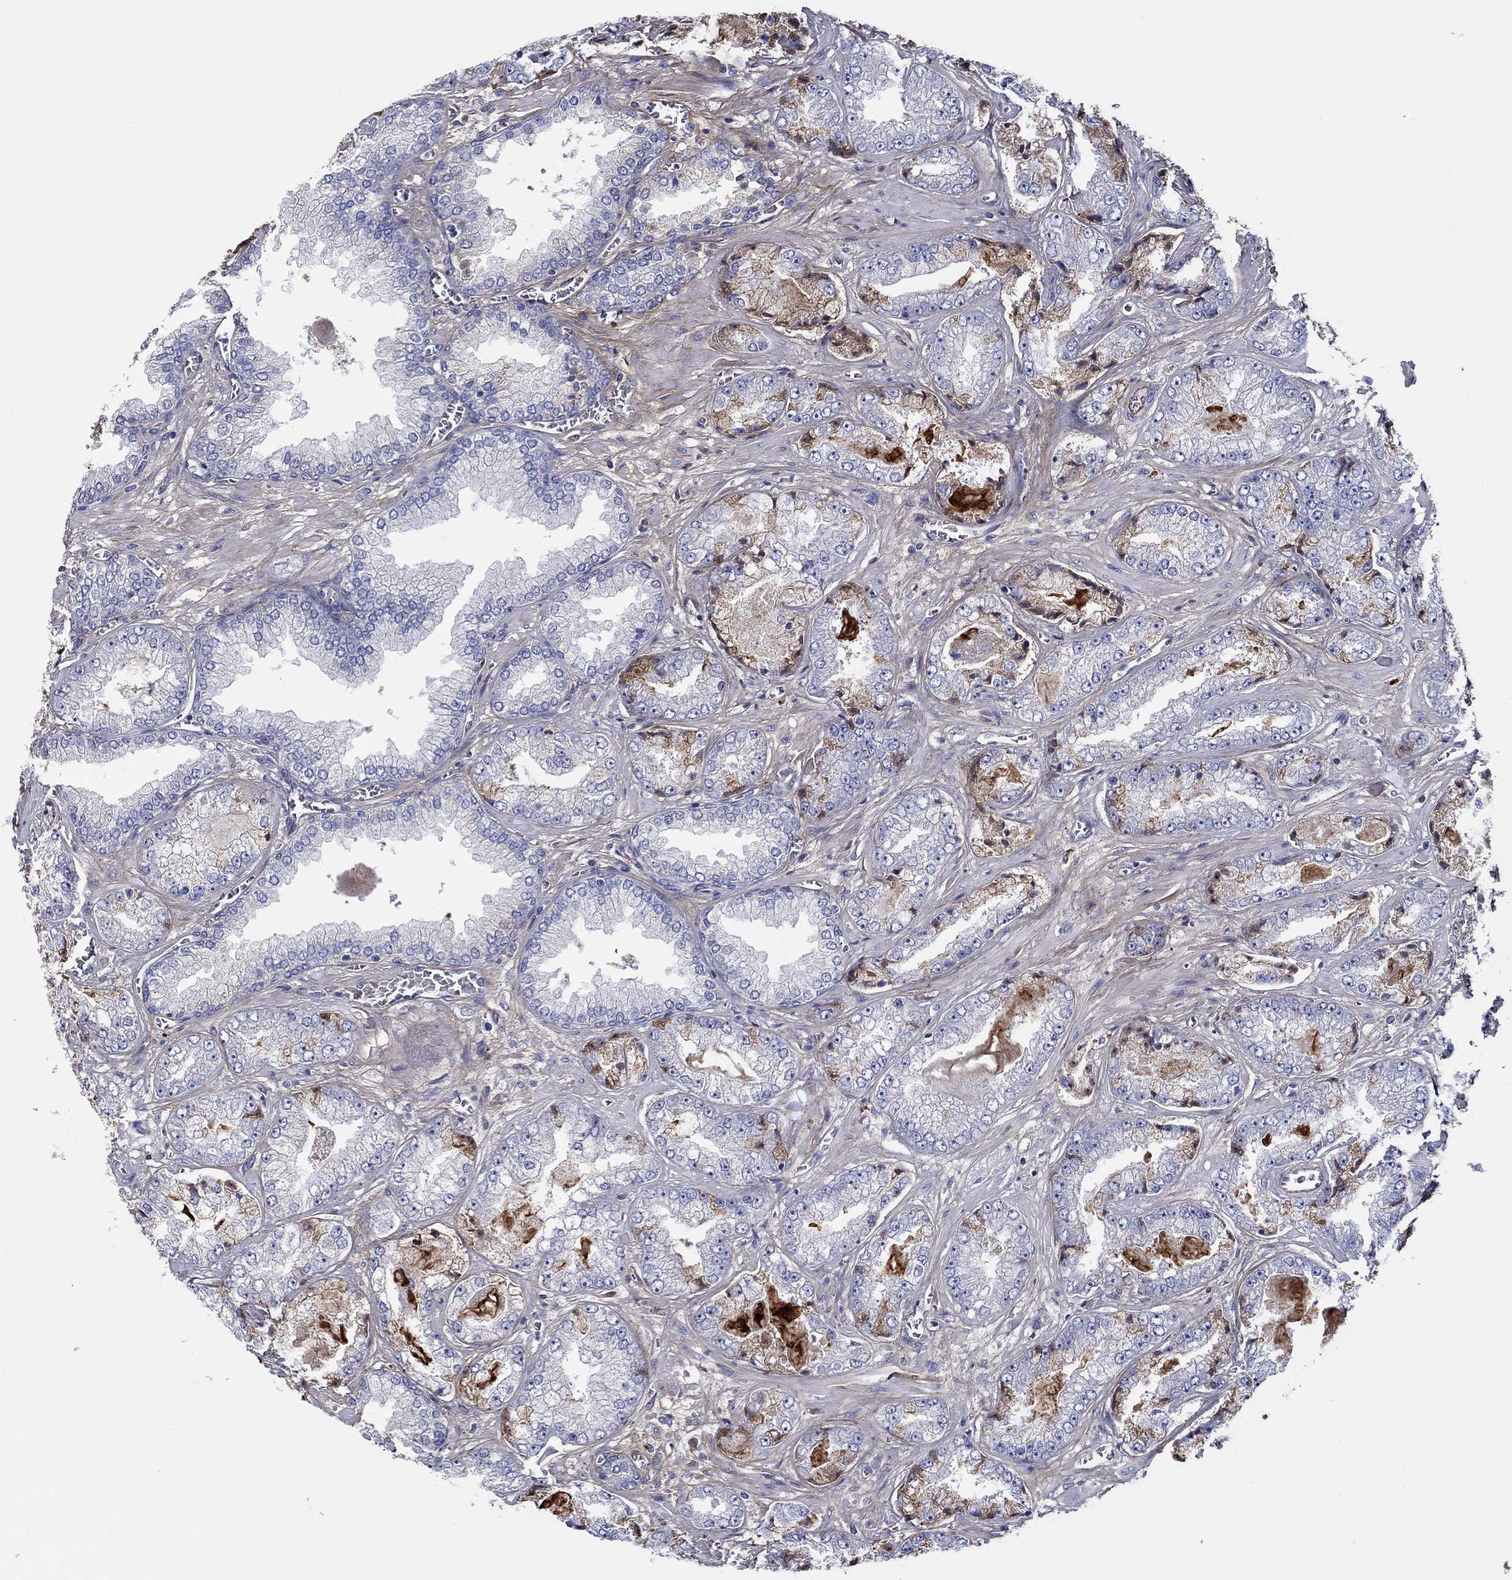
{"staining": {"intensity": "negative", "quantity": "none", "location": "none"}, "tissue": "prostate cancer", "cell_type": "Tumor cells", "image_type": "cancer", "snomed": [{"axis": "morphology", "description": "Adenocarcinoma, Low grade"}, {"axis": "topography", "description": "Prostate"}], "caption": "Tumor cells are negative for protein expression in human prostate cancer. (DAB immunohistochemistry (IHC) with hematoxylin counter stain).", "gene": "TGFBI", "patient": {"sex": "male", "age": 57}}